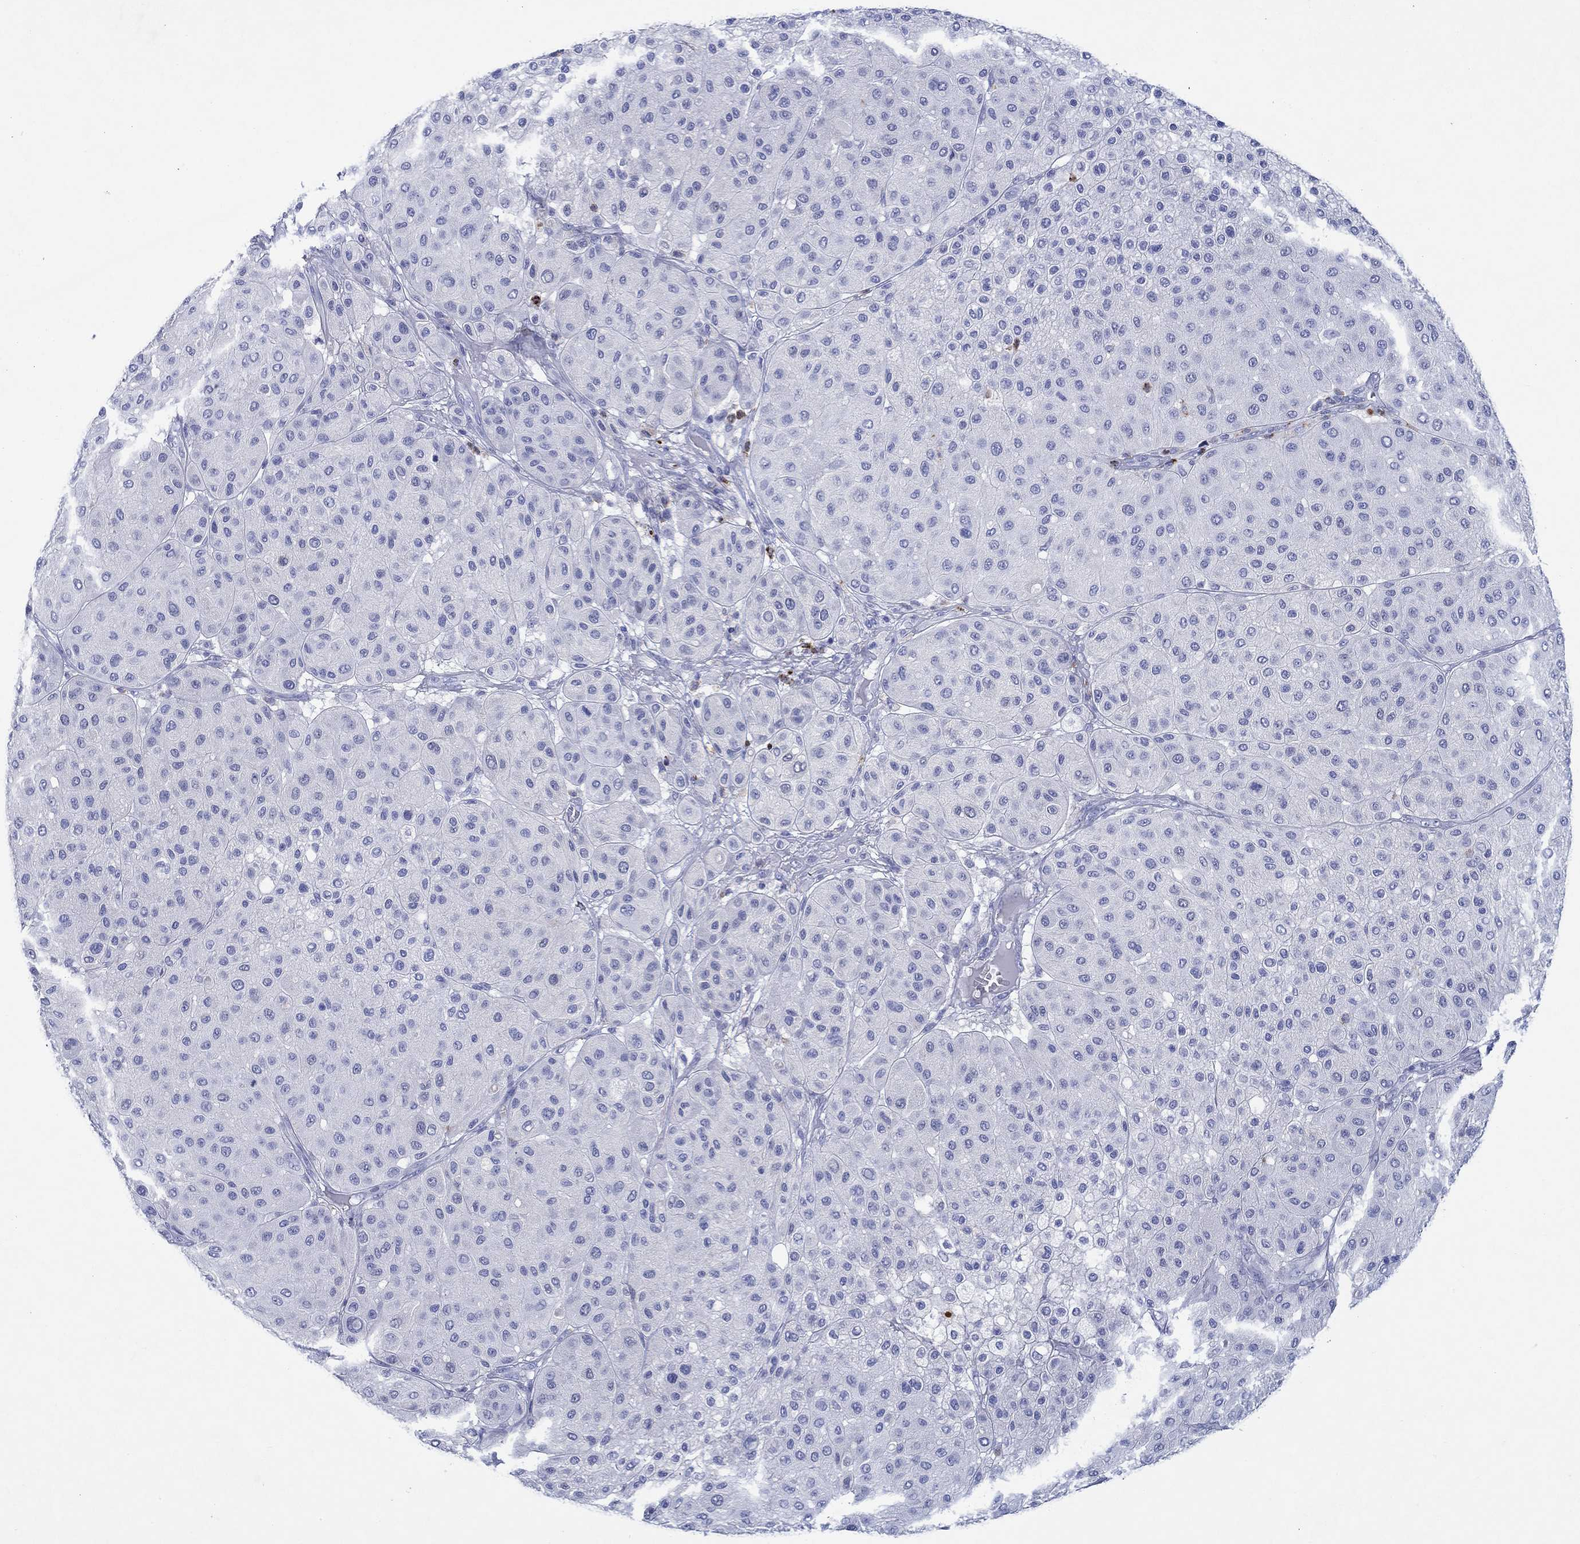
{"staining": {"intensity": "negative", "quantity": "none", "location": "none"}, "tissue": "melanoma", "cell_type": "Tumor cells", "image_type": "cancer", "snomed": [{"axis": "morphology", "description": "Malignant melanoma, Metastatic site"}, {"axis": "topography", "description": "Smooth muscle"}], "caption": "An immunohistochemistry (IHC) micrograph of melanoma is shown. There is no staining in tumor cells of melanoma.", "gene": "EPX", "patient": {"sex": "male", "age": 41}}